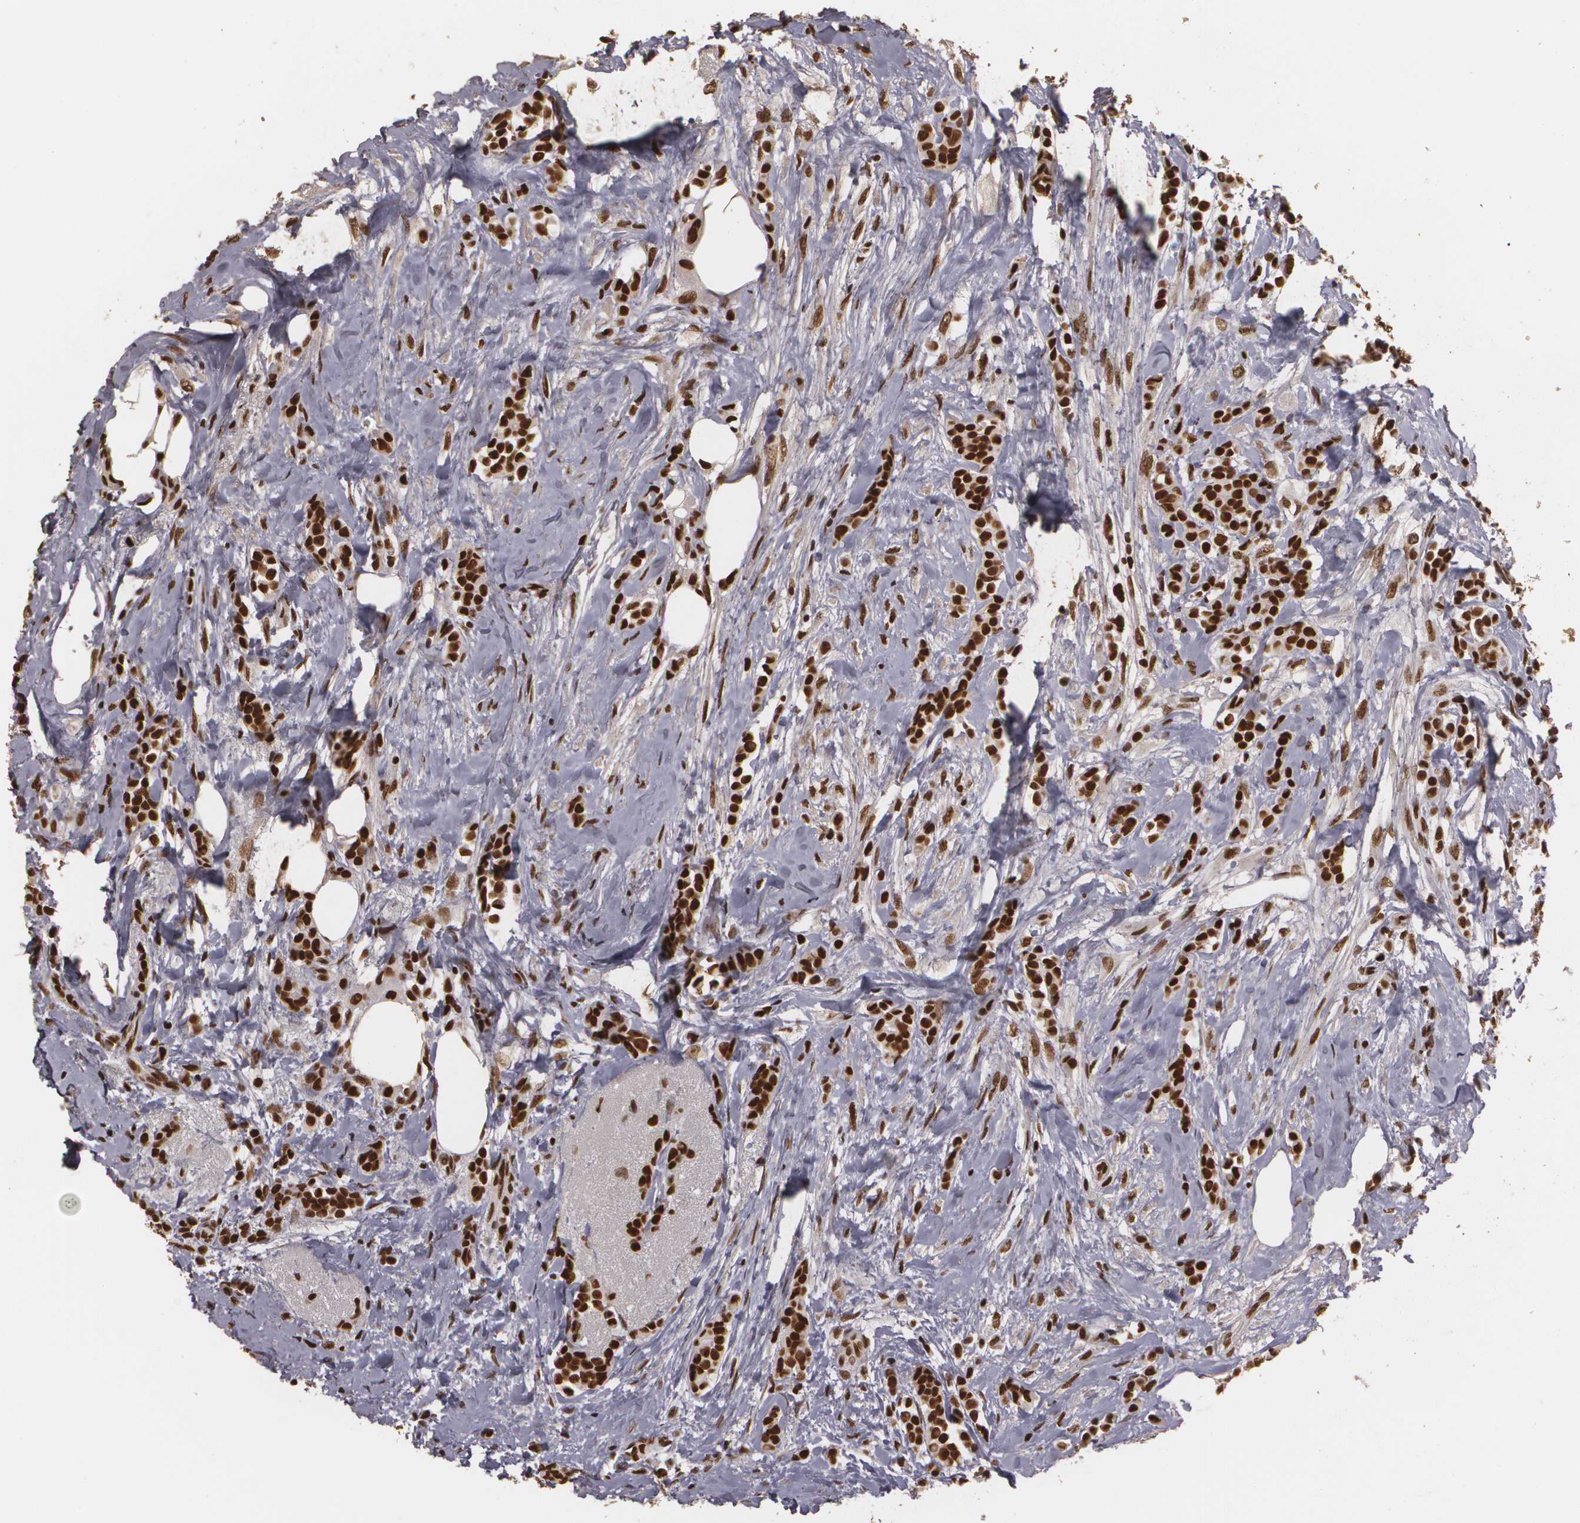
{"staining": {"intensity": "strong", "quantity": ">75%", "location": "cytoplasmic/membranous,nuclear"}, "tissue": "breast cancer", "cell_type": "Tumor cells", "image_type": "cancer", "snomed": [{"axis": "morphology", "description": "Lobular carcinoma"}, {"axis": "topography", "description": "Breast"}], "caption": "Lobular carcinoma (breast) tissue shows strong cytoplasmic/membranous and nuclear expression in about >75% of tumor cells (Brightfield microscopy of DAB IHC at high magnification).", "gene": "RCOR1", "patient": {"sex": "female", "age": 56}}